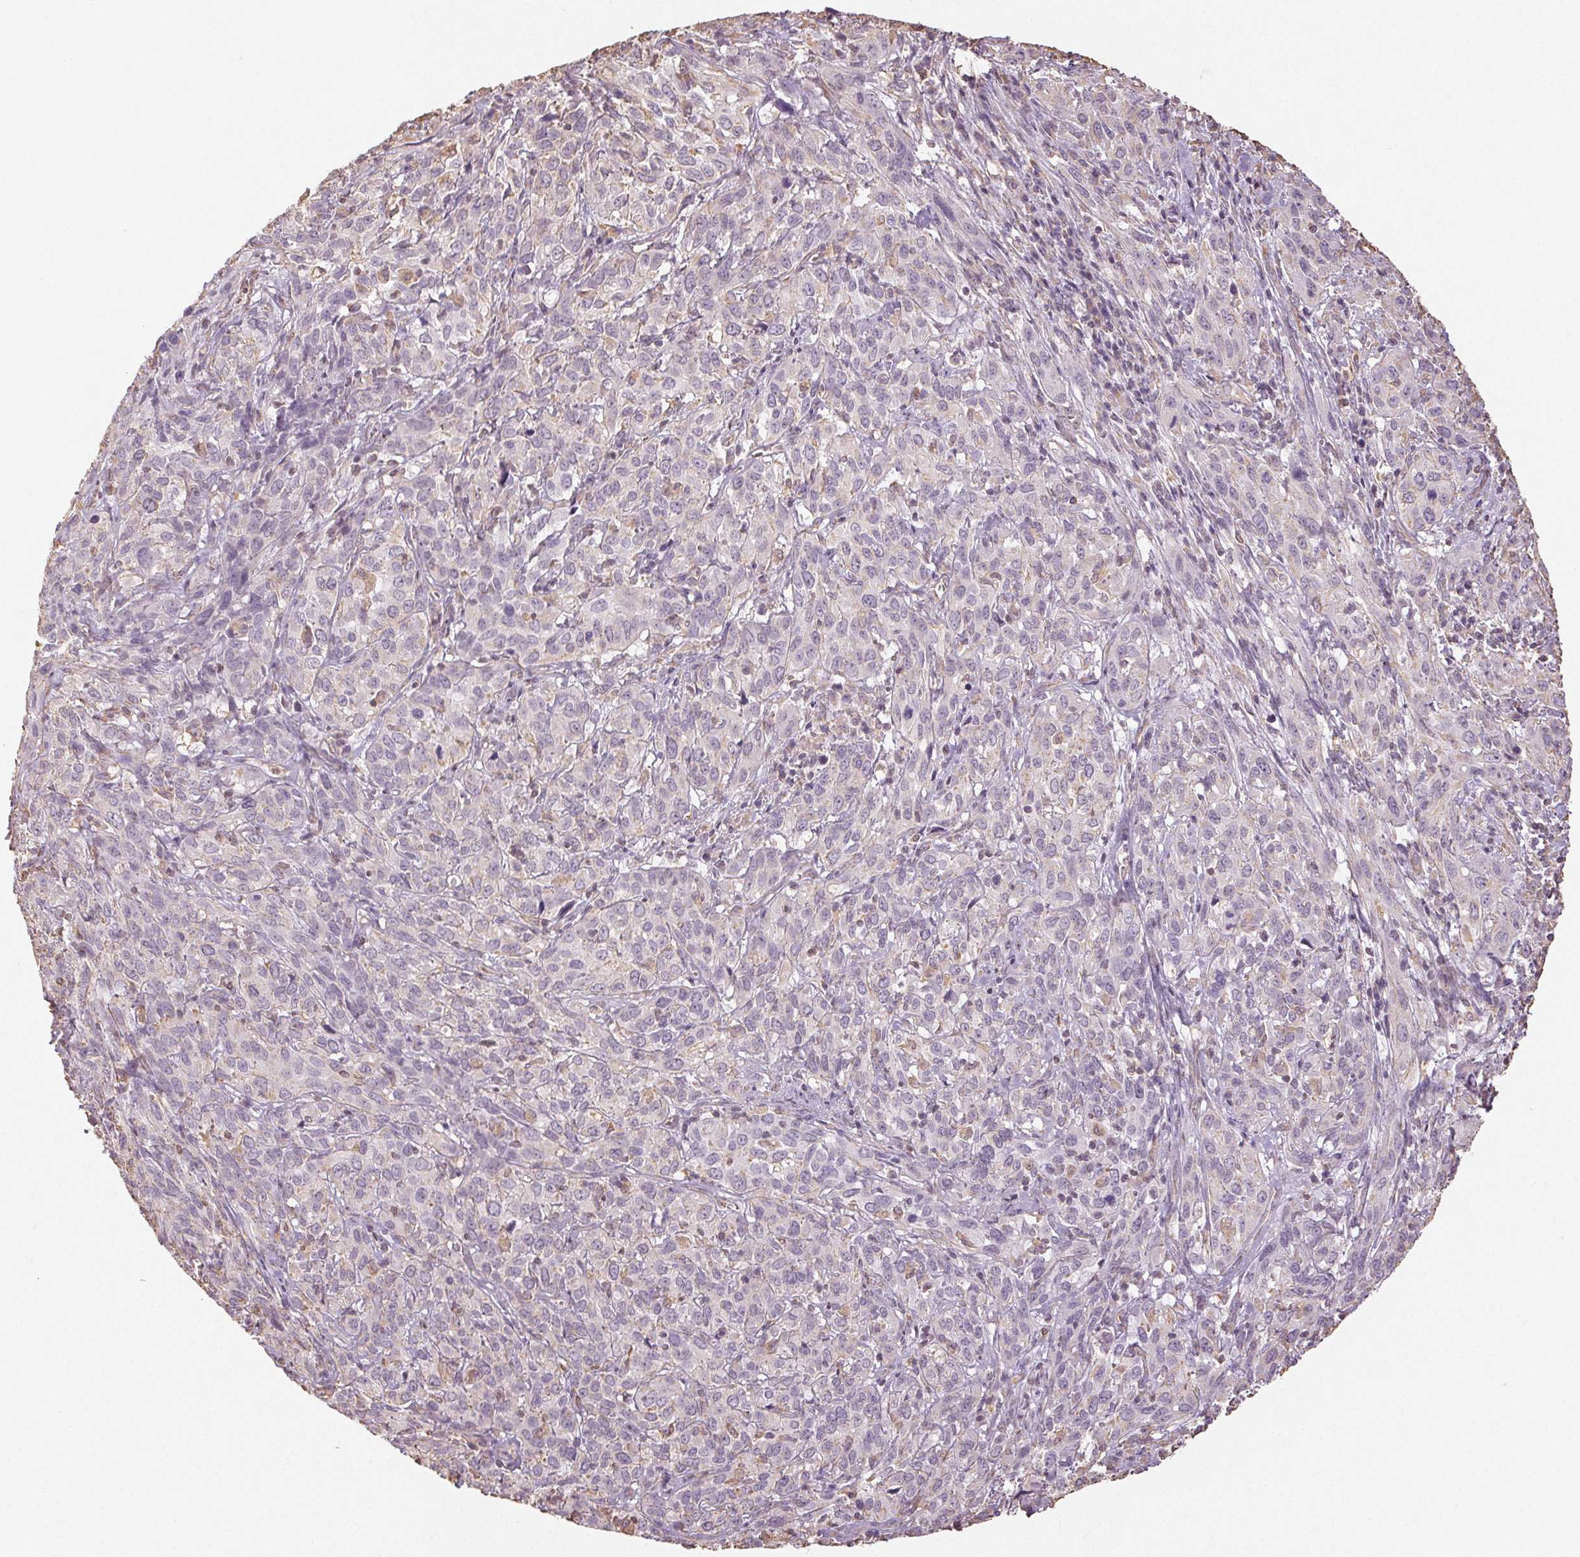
{"staining": {"intensity": "negative", "quantity": "none", "location": "none"}, "tissue": "cervical cancer", "cell_type": "Tumor cells", "image_type": "cancer", "snomed": [{"axis": "morphology", "description": "Squamous cell carcinoma, NOS"}, {"axis": "topography", "description": "Cervix"}], "caption": "High magnification brightfield microscopy of cervical squamous cell carcinoma stained with DAB (3,3'-diaminobenzidine) (brown) and counterstained with hematoxylin (blue): tumor cells show no significant staining.", "gene": "COL7A1", "patient": {"sex": "female", "age": 51}}